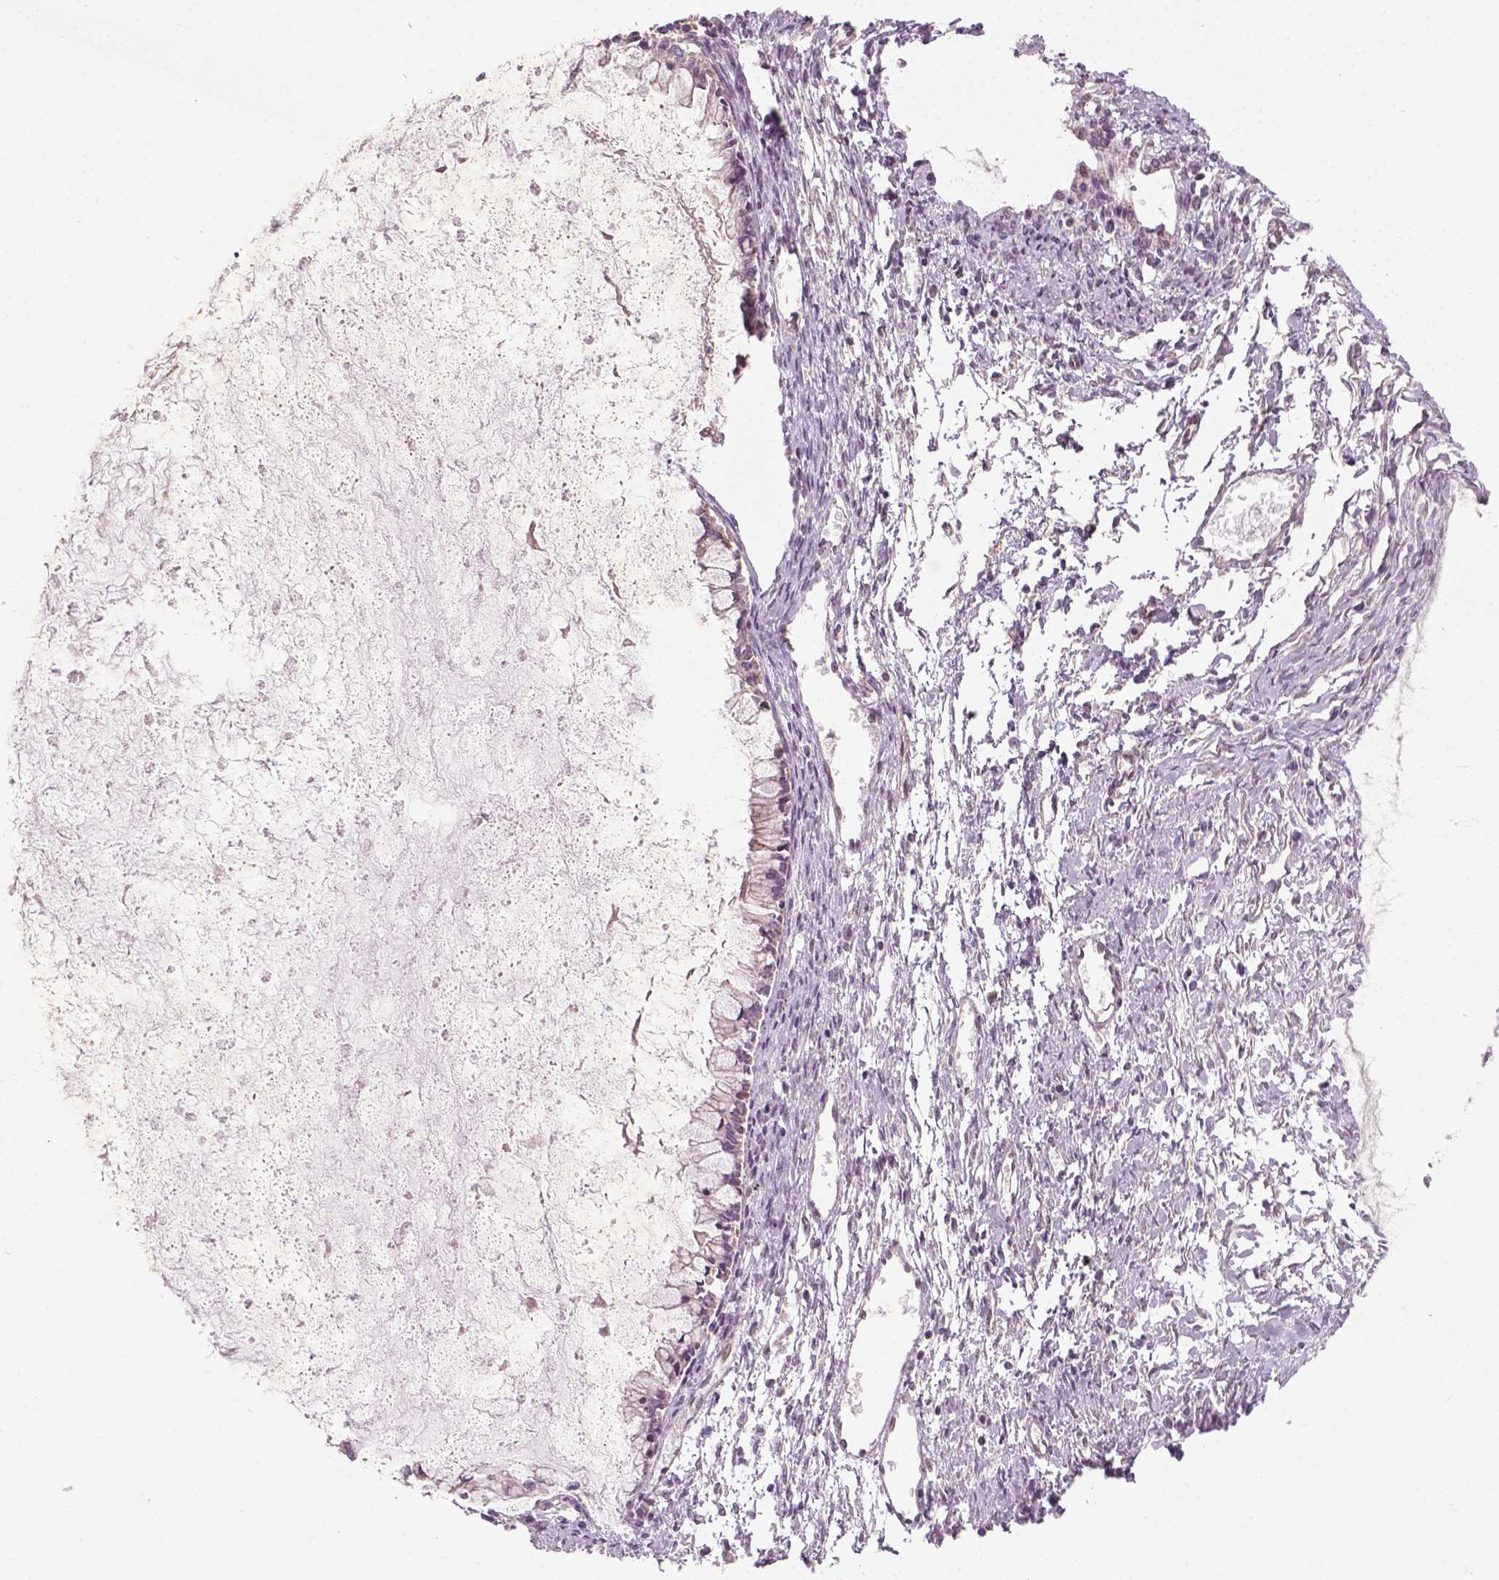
{"staining": {"intensity": "negative", "quantity": "none", "location": "none"}, "tissue": "ovarian cancer", "cell_type": "Tumor cells", "image_type": "cancer", "snomed": [{"axis": "morphology", "description": "Cystadenocarcinoma, mucinous, NOS"}, {"axis": "topography", "description": "Ovary"}], "caption": "This is a micrograph of immunohistochemistry (IHC) staining of ovarian mucinous cystadenocarcinoma, which shows no positivity in tumor cells.", "gene": "NFAT5", "patient": {"sex": "female", "age": 67}}